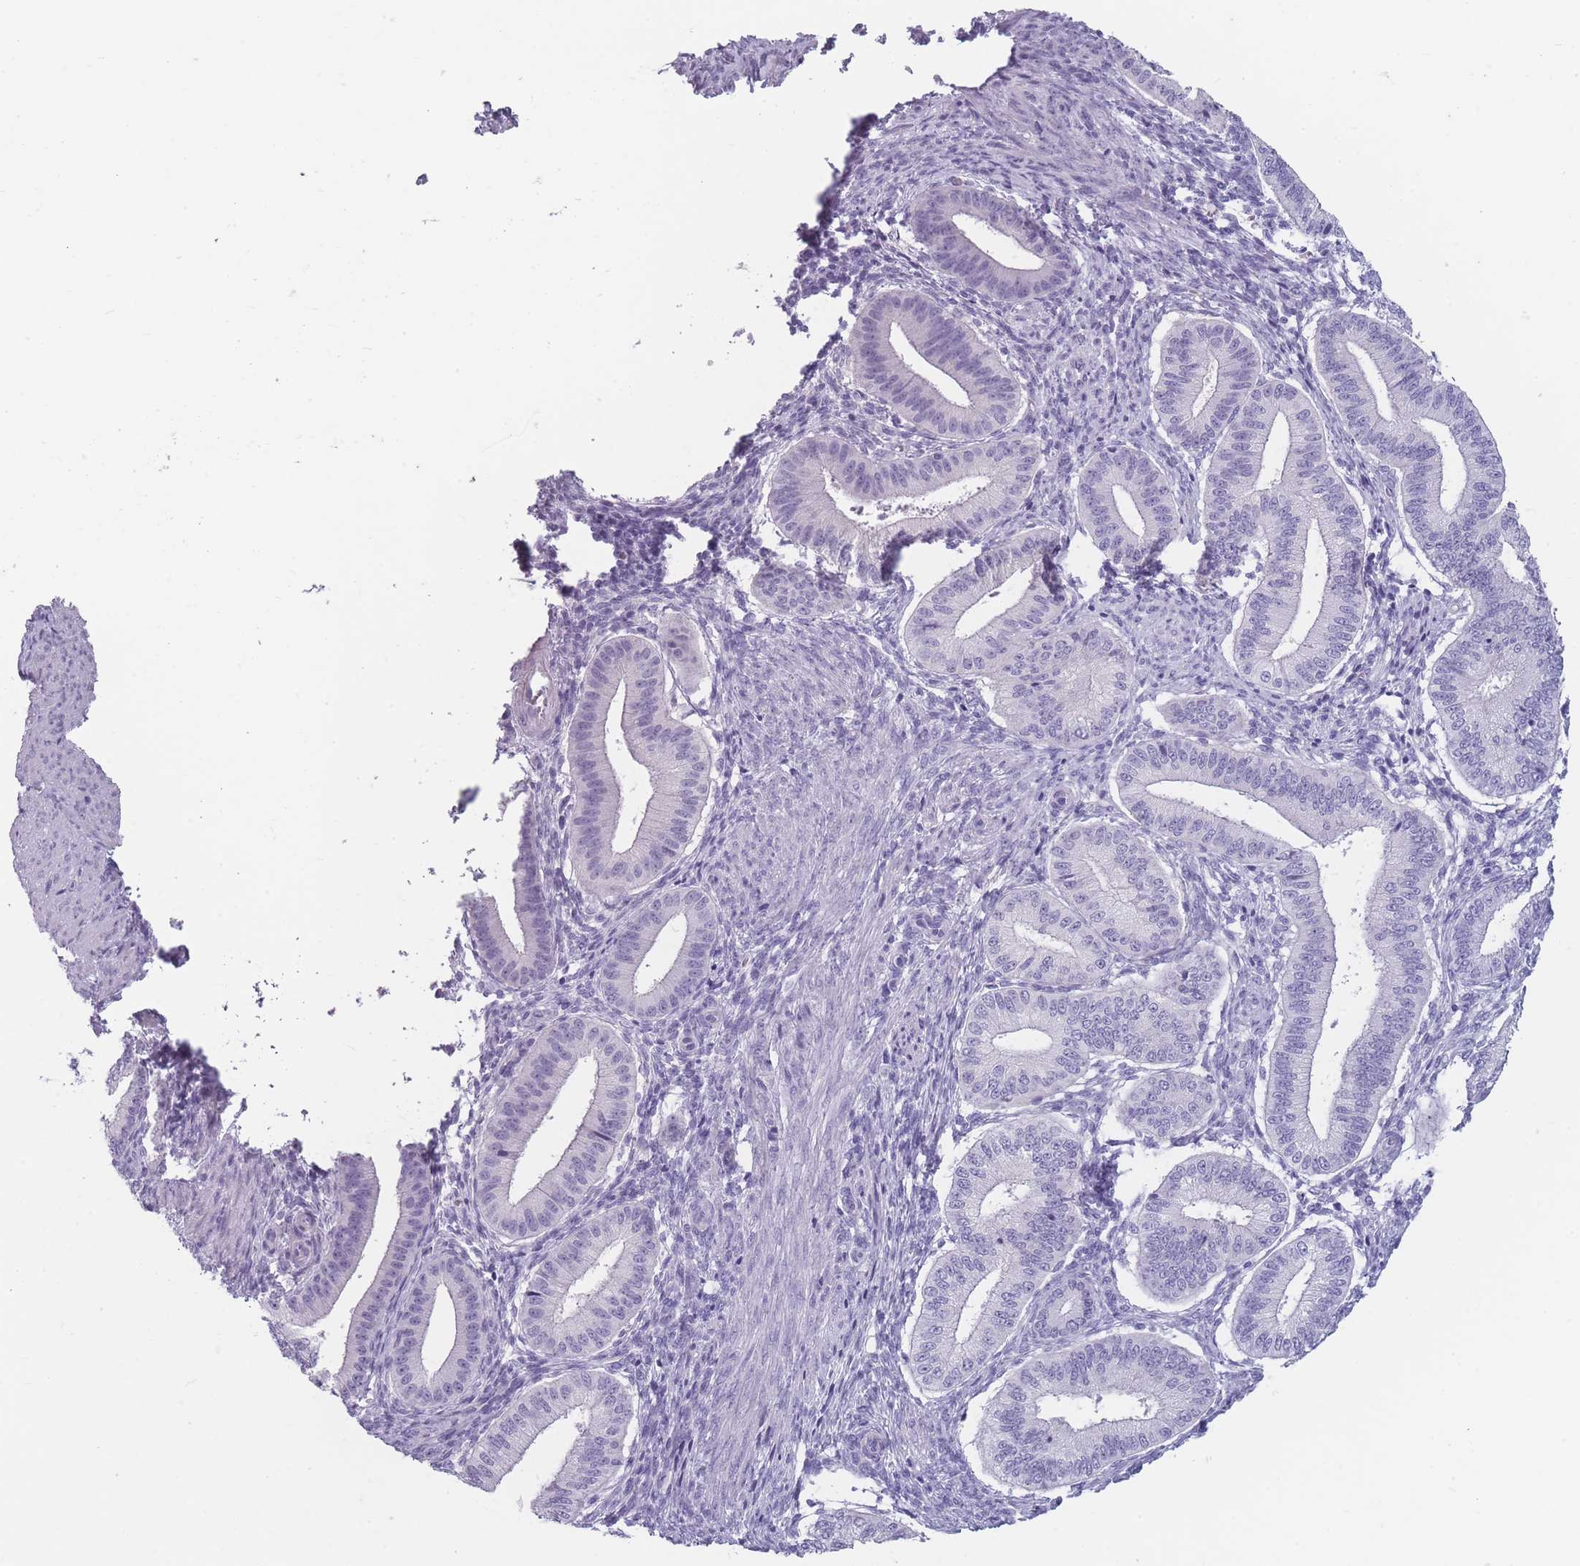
{"staining": {"intensity": "negative", "quantity": "none", "location": "none"}, "tissue": "endometrium", "cell_type": "Cells in endometrial stroma", "image_type": "normal", "snomed": [{"axis": "morphology", "description": "Normal tissue, NOS"}, {"axis": "topography", "description": "Endometrium"}], "caption": "Immunohistochemistry micrograph of normal endometrium: endometrium stained with DAB displays no significant protein positivity in cells in endometrial stroma.", "gene": "CCNO", "patient": {"sex": "female", "age": 39}}